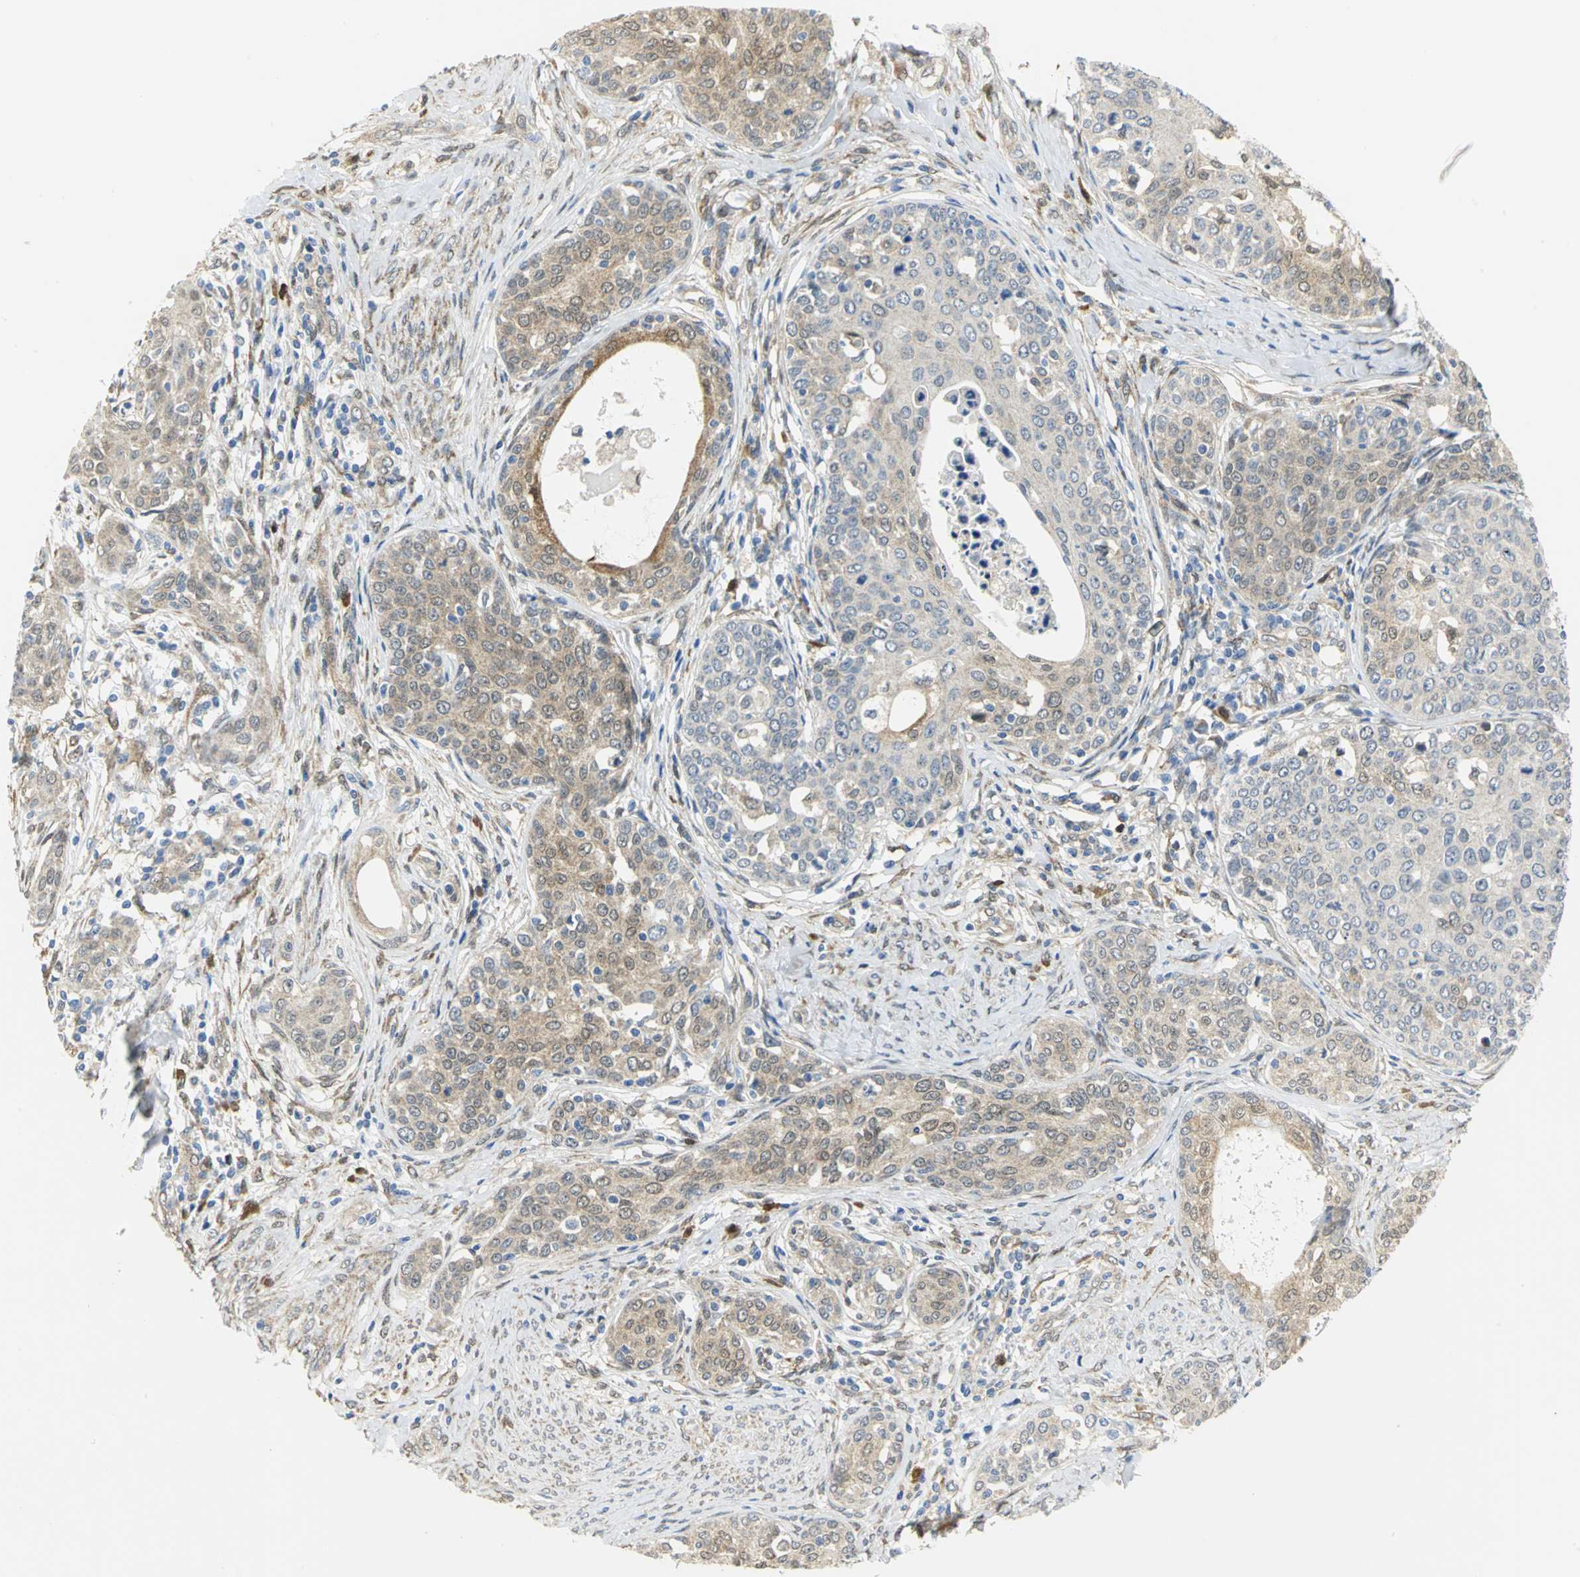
{"staining": {"intensity": "weak", "quantity": "25%-75%", "location": "cytoplasmic/membranous"}, "tissue": "cervical cancer", "cell_type": "Tumor cells", "image_type": "cancer", "snomed": [{"axis": "morphology", "description": "Squamous cell carcinoma, NOS"}, {"axis": "morphology", "description": "Adenocarcinoma, NOS"}, {"axis": "topography", "description": "Cervix"}], "caption": "Tumor cells demonstrate low levels of weak cytoplasmic/membranous expression in approximately 25%-75% of cells in human squamous cell carcinoma (cervical).", "gene": "PGM3", "patient": {"sex": "female", "age": 52}}